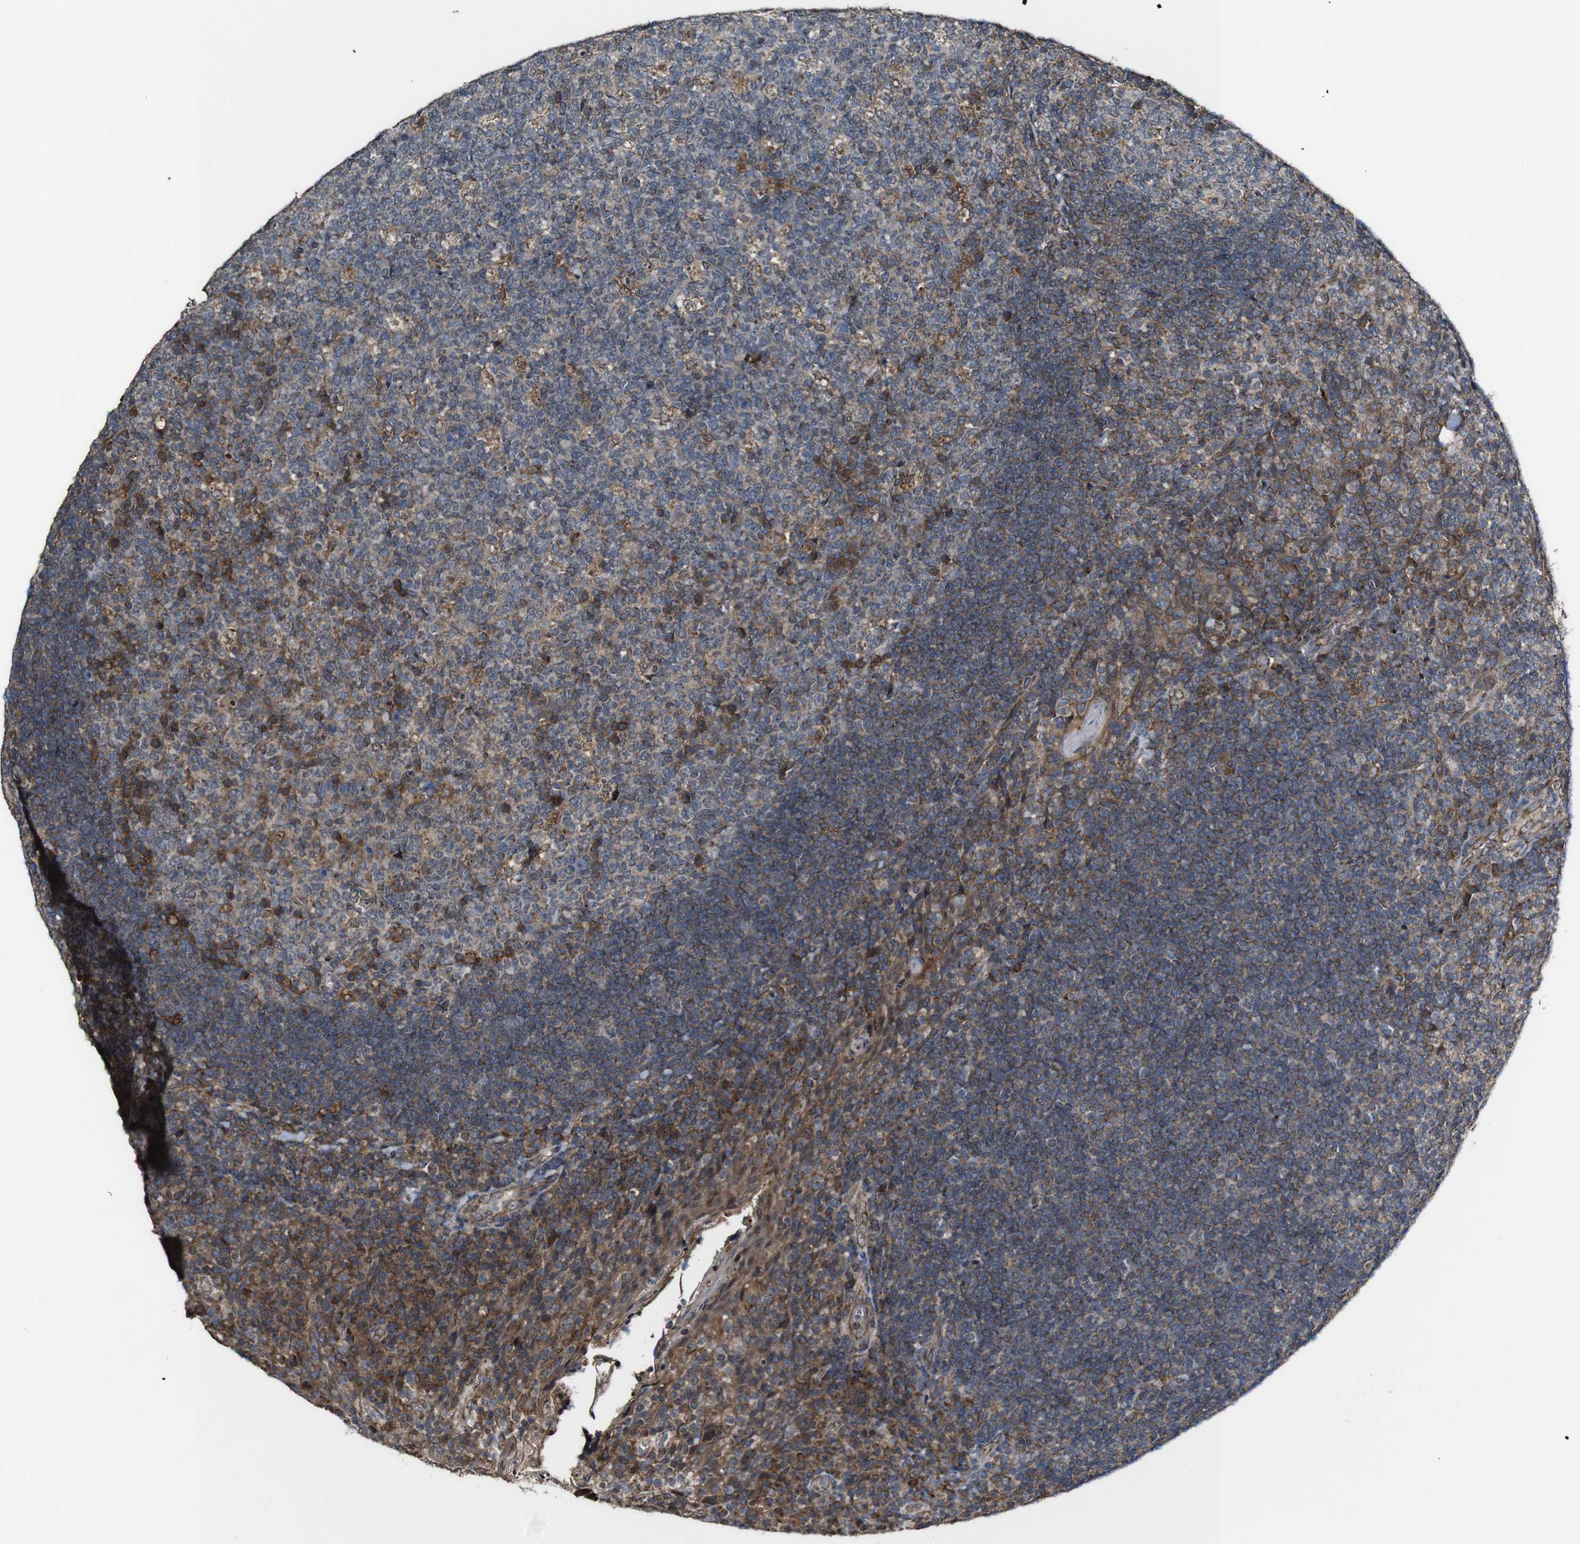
{"staining": {"intensity": "moderate", "quantity": ">75%", "location": "cytoplasmic/membranous"}, "tissue": "tonsil", "cell_type": "Germinal center cells", "image_type": "normal", "snomed": [{"axis": "morphology", "description": "Normal tissue, NOS"}, {"axis": "topography", "description": "Tonsil"}], "caption": "Germinal center cells display medium levels of moderate cytoplasmic/membranous positivity in approximately >75% of cells in benign tonsil. The protein is shown in brown color, while the nuclei are stained blue.", "gene": "BTN3A3", "patient": {"sex": "male", "age": 17}}